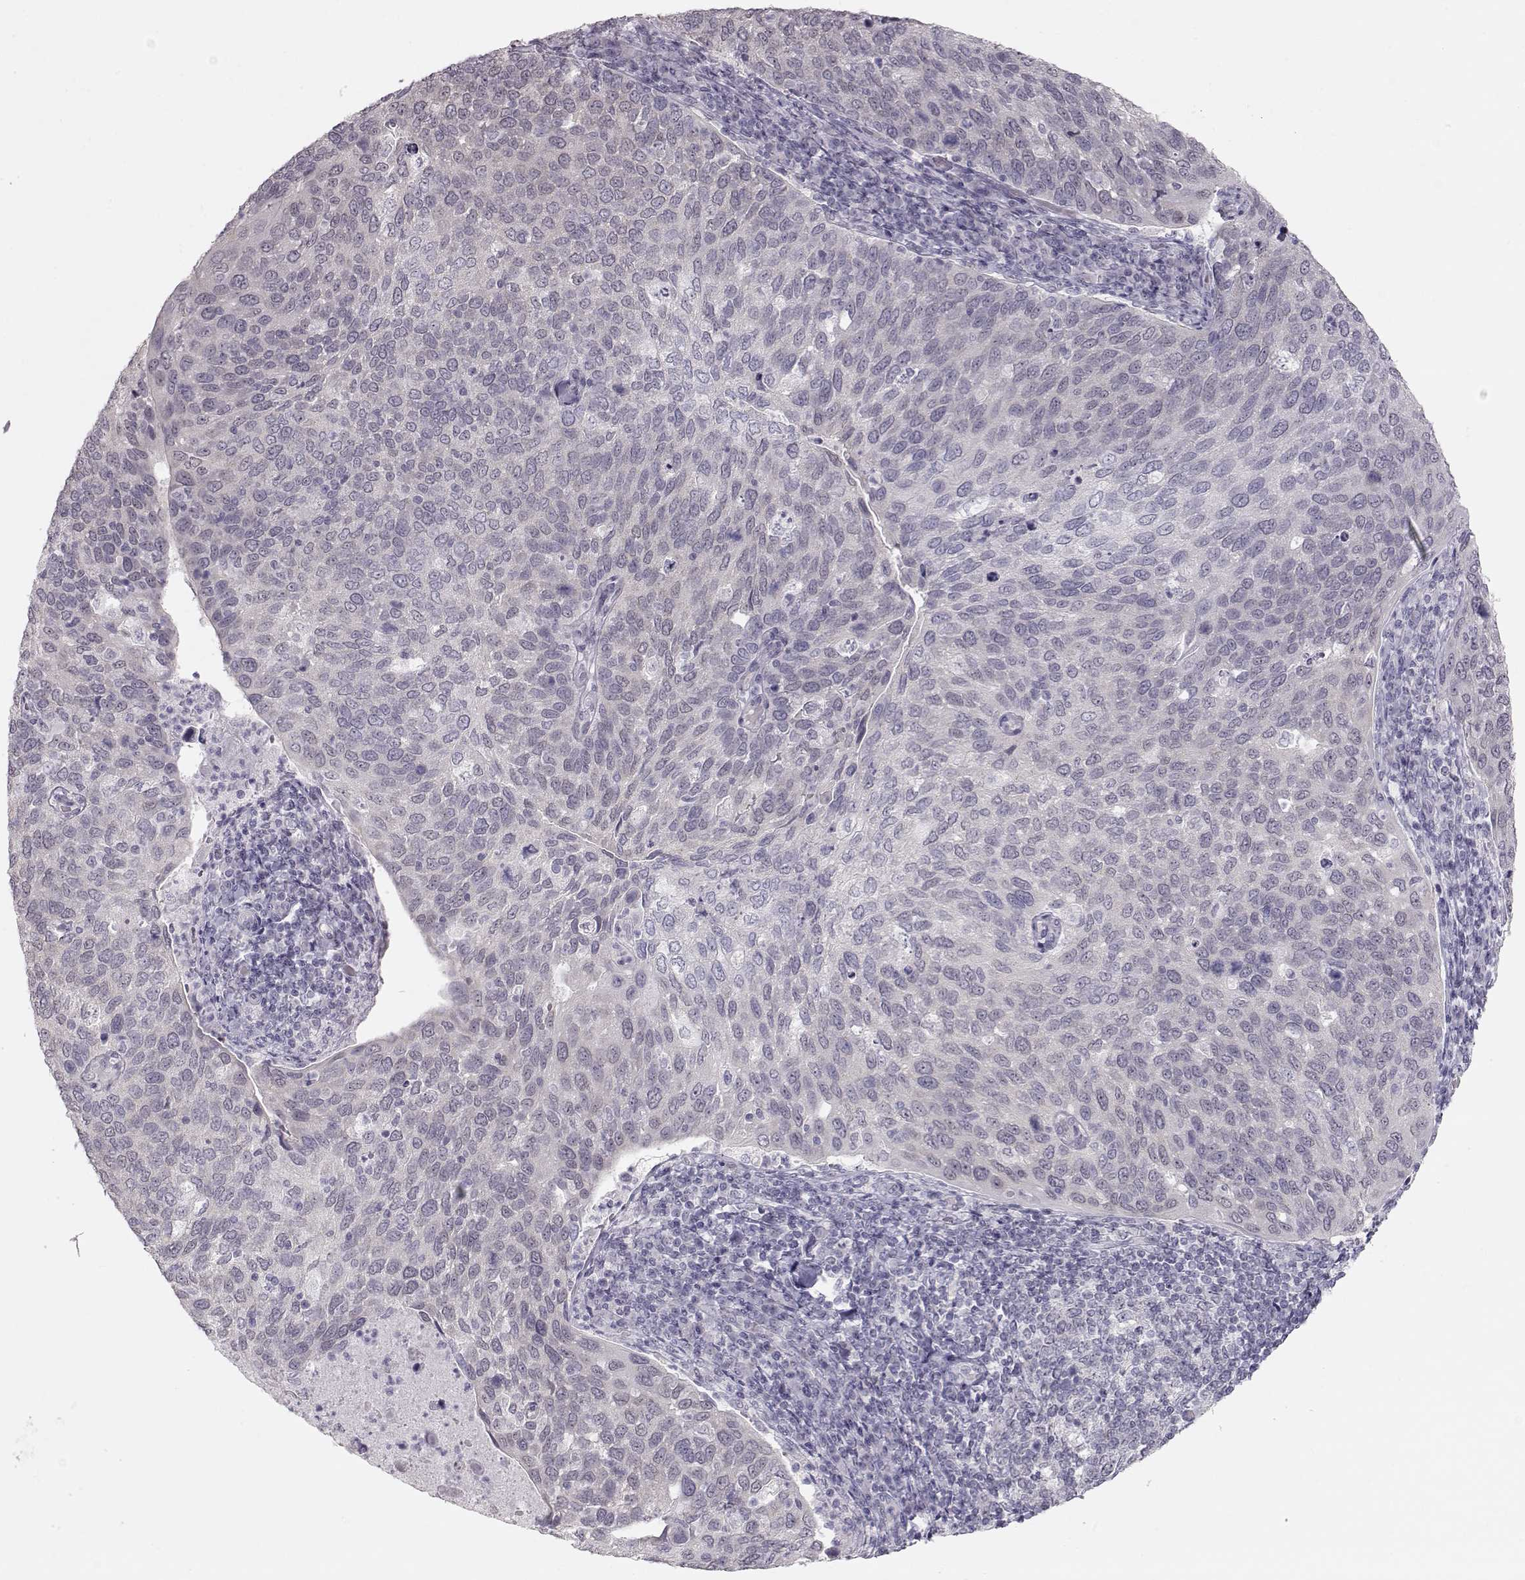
{"staining": {"intensity": "negative", "quantity": "none", "location": "none"}, "tissue": "cervical cancer", "cell_type": "Tumor cells", "image_type": "cancer", "snomed": [{"axis": "morphology", "description": "Squamous cell carcinoma, NOS"}, {"axis": "topography", "description": "Cervix"}], "caption": "DAB (3,3'-diaminobenzidine) immunohistochemical staining of human cervical cancer (squamous cell carcinoma) exhibits no significant expression in tumor cells.", "gene": "FAM205A", "patient": {"sex": "female", "age": 54}}